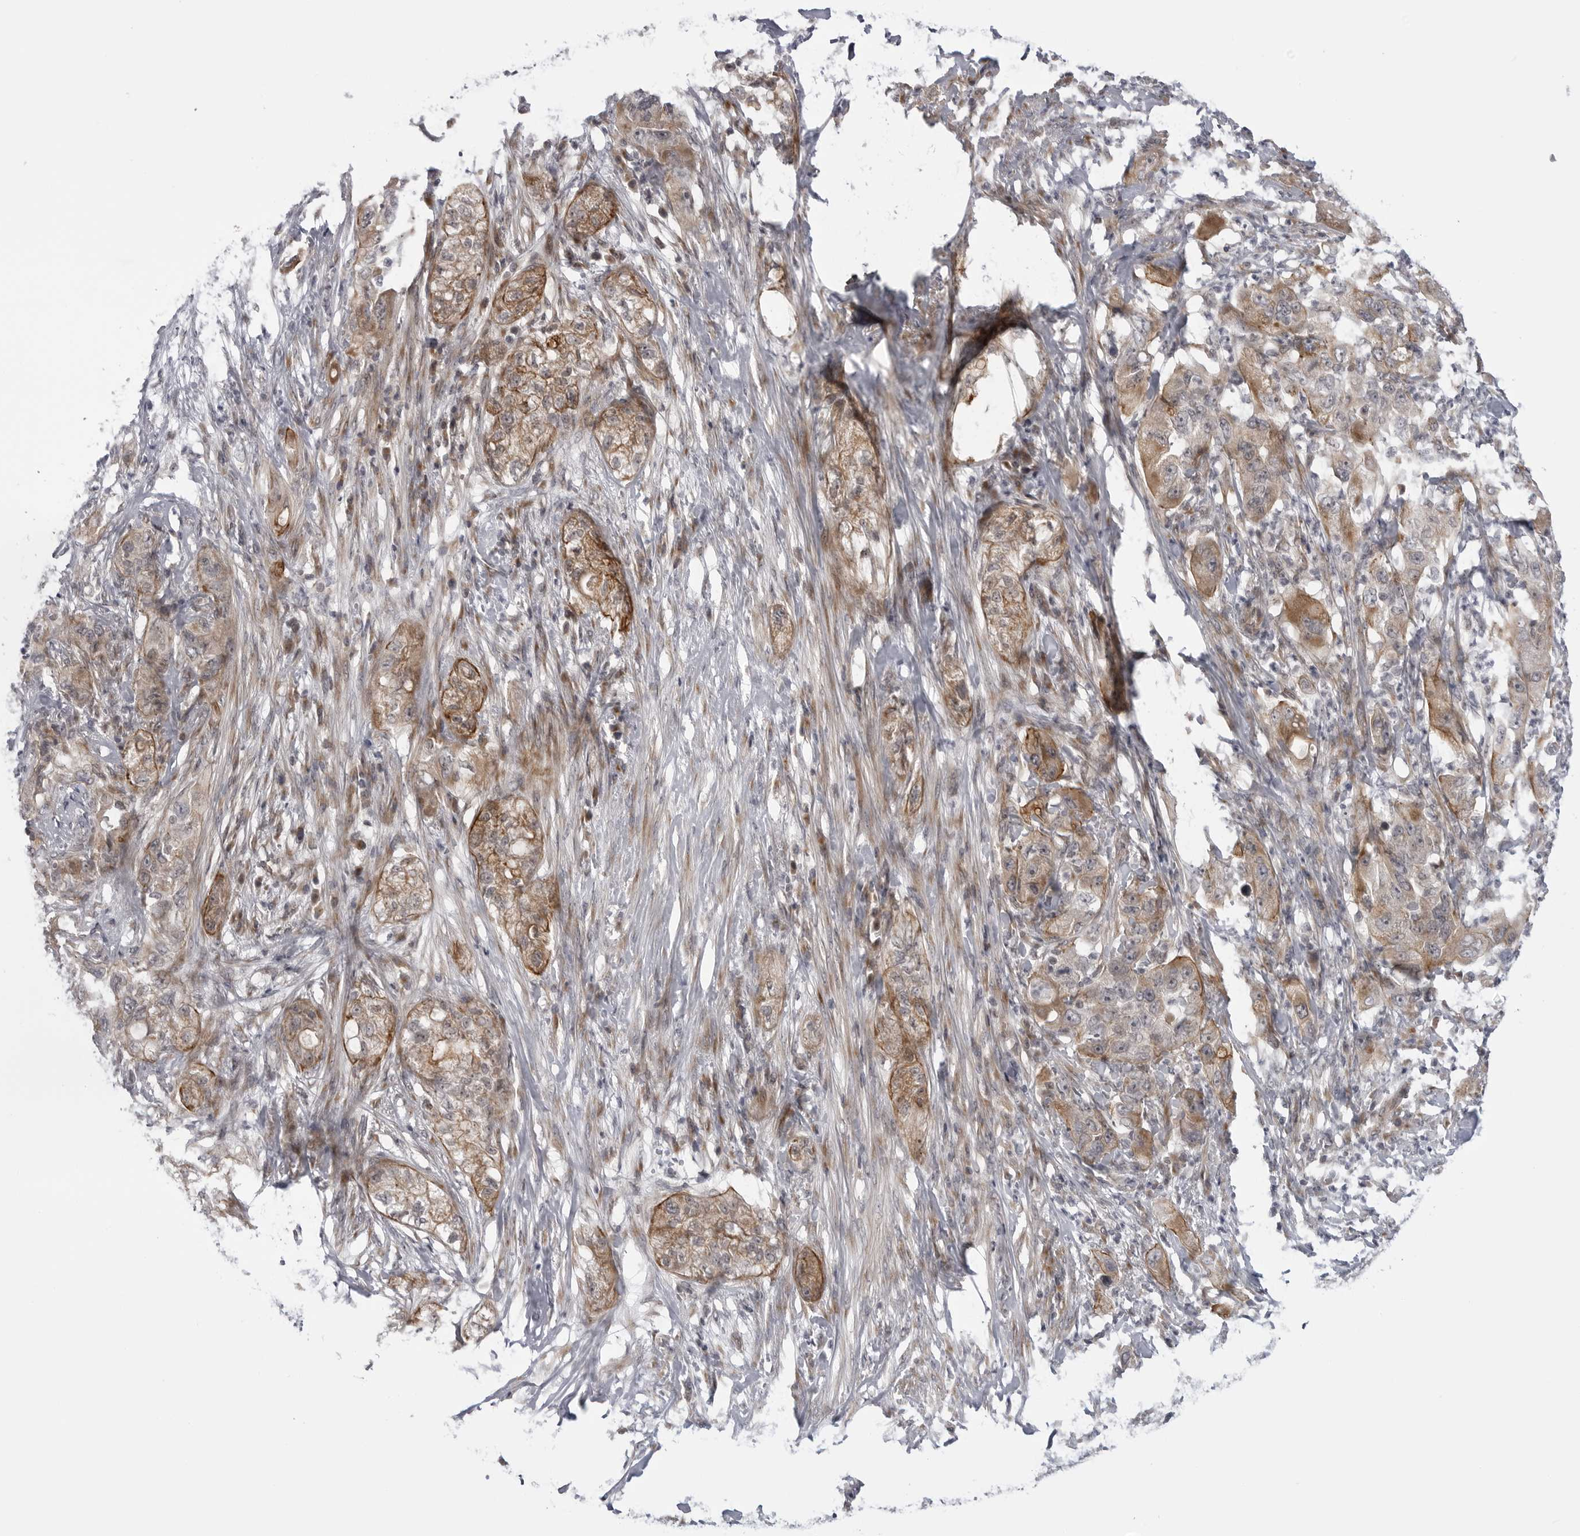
{"staining": {"intensity": "moderate", "quantity": ">75%", "location": "cytoplasmic/membranous"}, "tissue": "pancreatic cancer", "cell_type": "Tumor cells", "image_type": "cancer", "snomed": [{"axis": "morphology", "description": "Adenocarcinoma, NOS"}, {"axis": "topography", "description": "Pancreas"}], "caption": "Human pancreatic cancer (adenocarcinoma) stained with a brown dye exhibits moderate cytoplasmic/membranous positive staining in about >75% of tumor cells.", "gene": "LRRC45", "patient": {"sex": "female", "age": 78}}